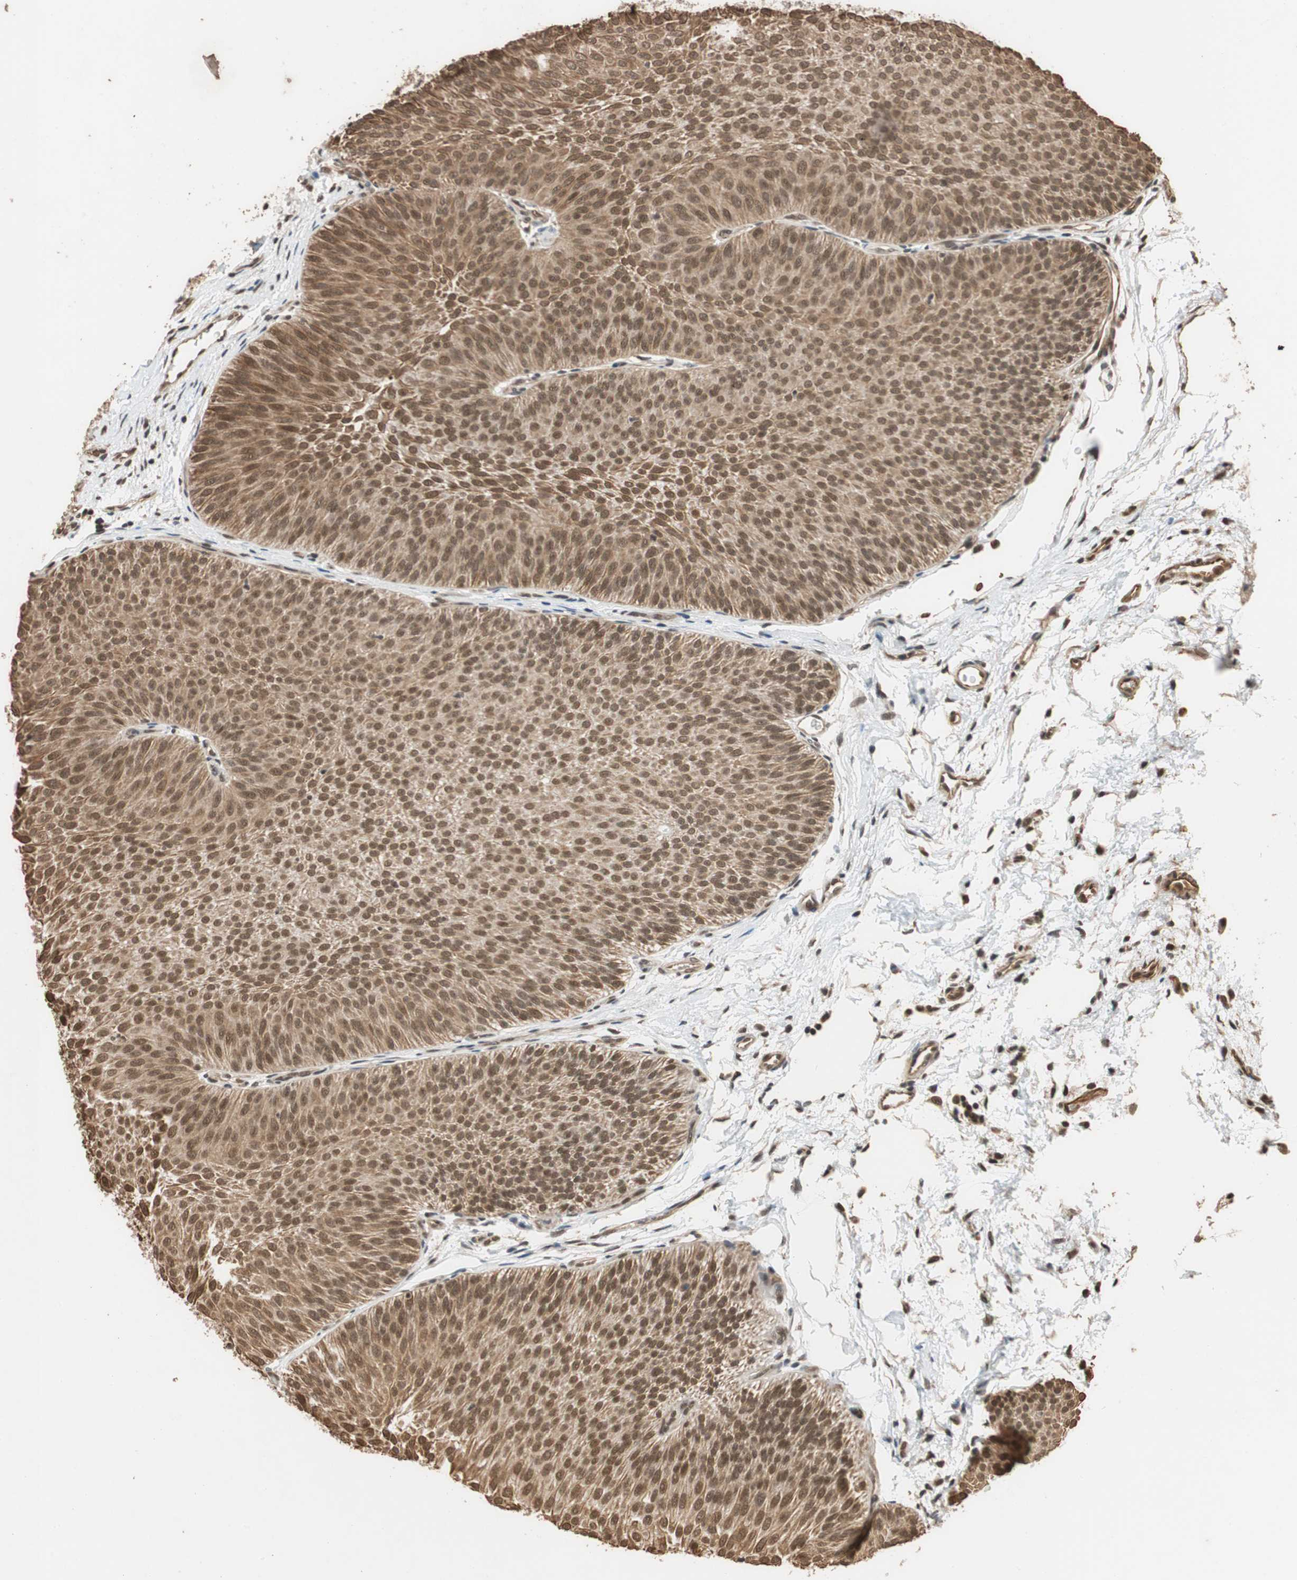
{"staining": {"intensity": "moderate", "quantity": ">75%", "location": "cytoplasmic/membranous,nuclear"}, "tissue": "urothelial cancer", "cell_type": "Tumor cells", "image_type": "cancer", "snomed": [{"axis": "morphology", "description": "Urothelial carcinoma, Low grade"}, {"axis": "topography", "description": "Urinary bladder"}], "caption": "IHC of human urothelial cancer reveals medium levels of moderate cytoplasmic/membranous and nuclear positivity in about >75% of tumor cells. (brown staining indicates protein expression, while blue staining denotes nuclei).", "gene": "CDC5L", "patient": {"sex": "female", "age": 60}}